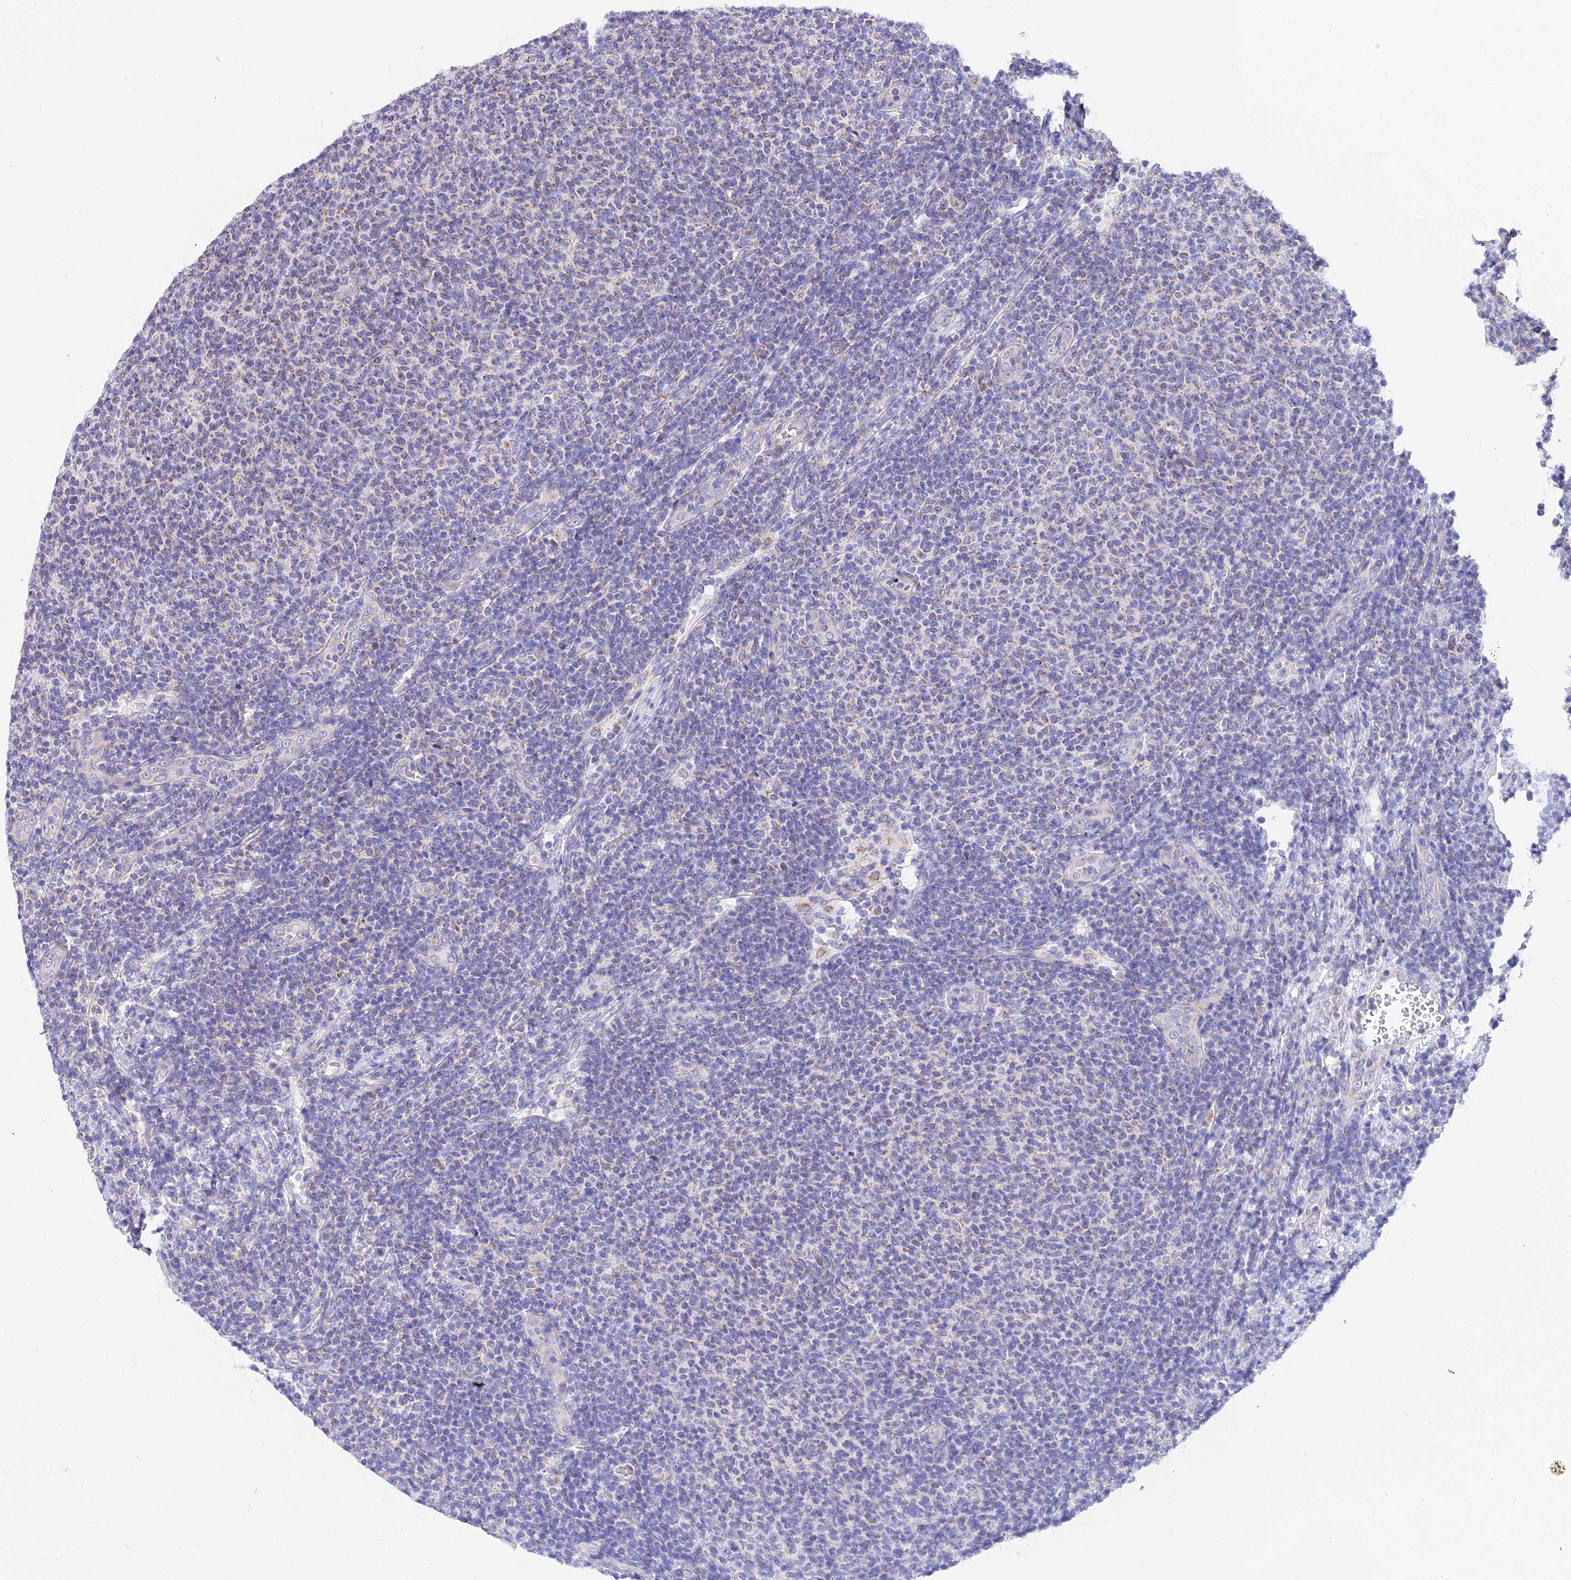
{"staining": {"intensity": "negative", "quantity": "none", "location": "none"}, "tissue": "lymphoma", "cell_type": "Tumor cells", "image_type": "cancer", "snomed": [{"axis": "morphology", "description": "Malignant lymphoma, non-Hodgkin's type, Low grade"}, {"axis": "topography", "description": "Lymph node"}], "caption": "Protein analysis of lymphoma shows no significant expression in tumor cells. (Brightfield microscopy of DAB (3,3'-diaminobenzidine) immunohistochemistry (IHC) at high magnification).", "gene": "ATP5PB", "patient": {"sex": "male", "age": 66}}